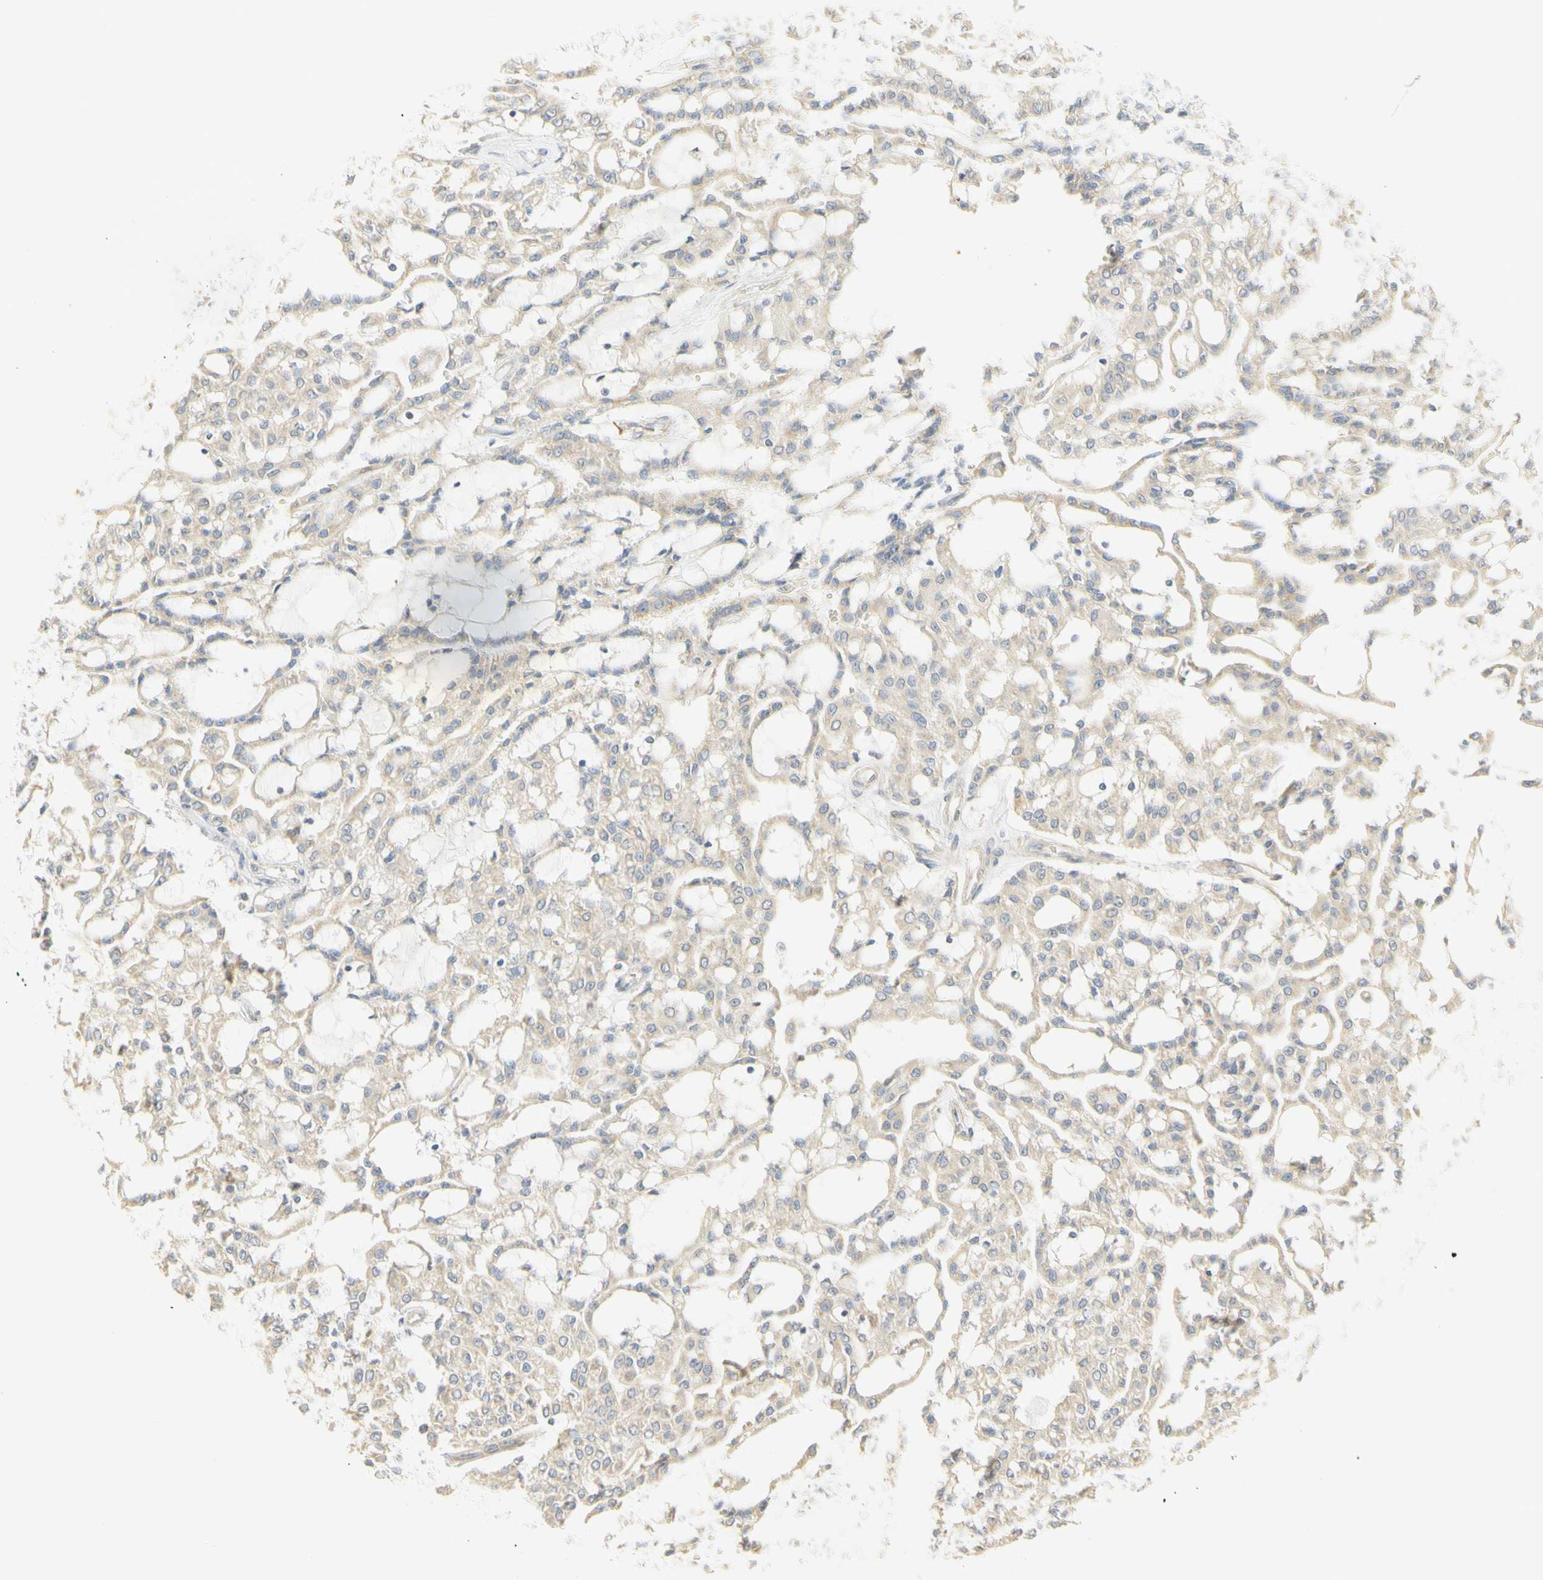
{"staining": {"intensity": "weak", "quantity": ">75%", "location": "cytoplasmic/membranous"}, "tissue": "renal cancer", "cell_type": "Tumor cells", "image_type": "cancer", "snomed": [{"axis": "morphology", "description": "Adenocarcinoma, NOS"}, {"axis": "topography", "description": "Kidney"}], "caption": "An image showing weak cytoplasmic/membranous staining in about >75% of tumor cells in renal adenocarcinoma, as visualized by brown immunohistochemical staining.", "gene": "KIF11", "patient": {"sex": "male", "age": 63}}